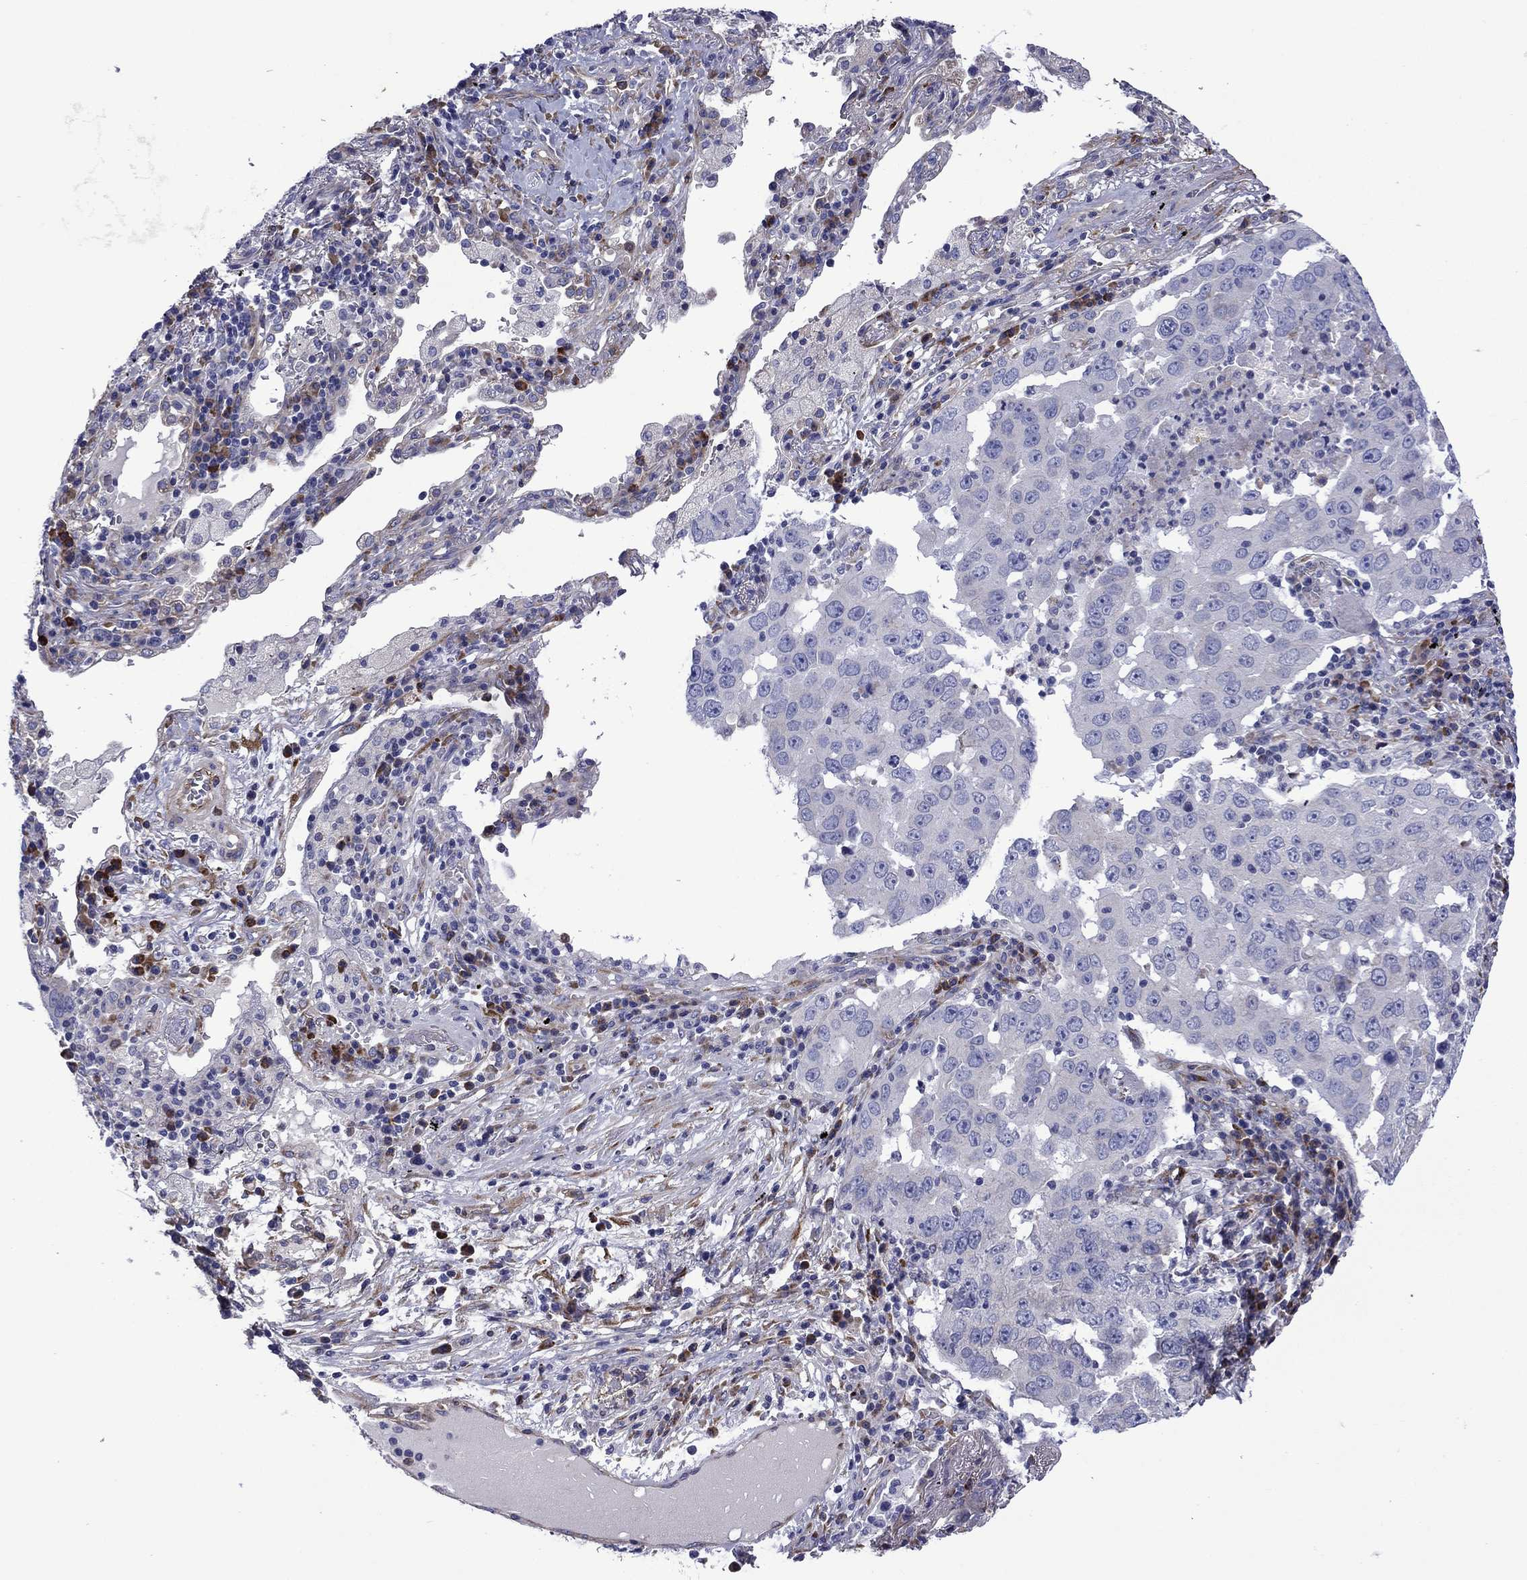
{"staining": {"intensity": "negative", "quantity": "none", "location": "none"}, "tissue": "lung cancer", "cell_type": "Tumor cells", "image_type": "cancer", "snomed": [{"axis": "morphology", "description": "Adenocarcinoma, NOS"}, {"axis": "topography", "description": "Lung"}], "caption": "Immunohistochemical staining of human lung cancer (adenocarcinoma) demonstrates no significant positivity in tumor cells. (Brightfield microscopy of DAB immunohistochemistry (IHC) at high magnification).", "gene": "HSPG2", "patient": {"sex": "male", "age": 73}}